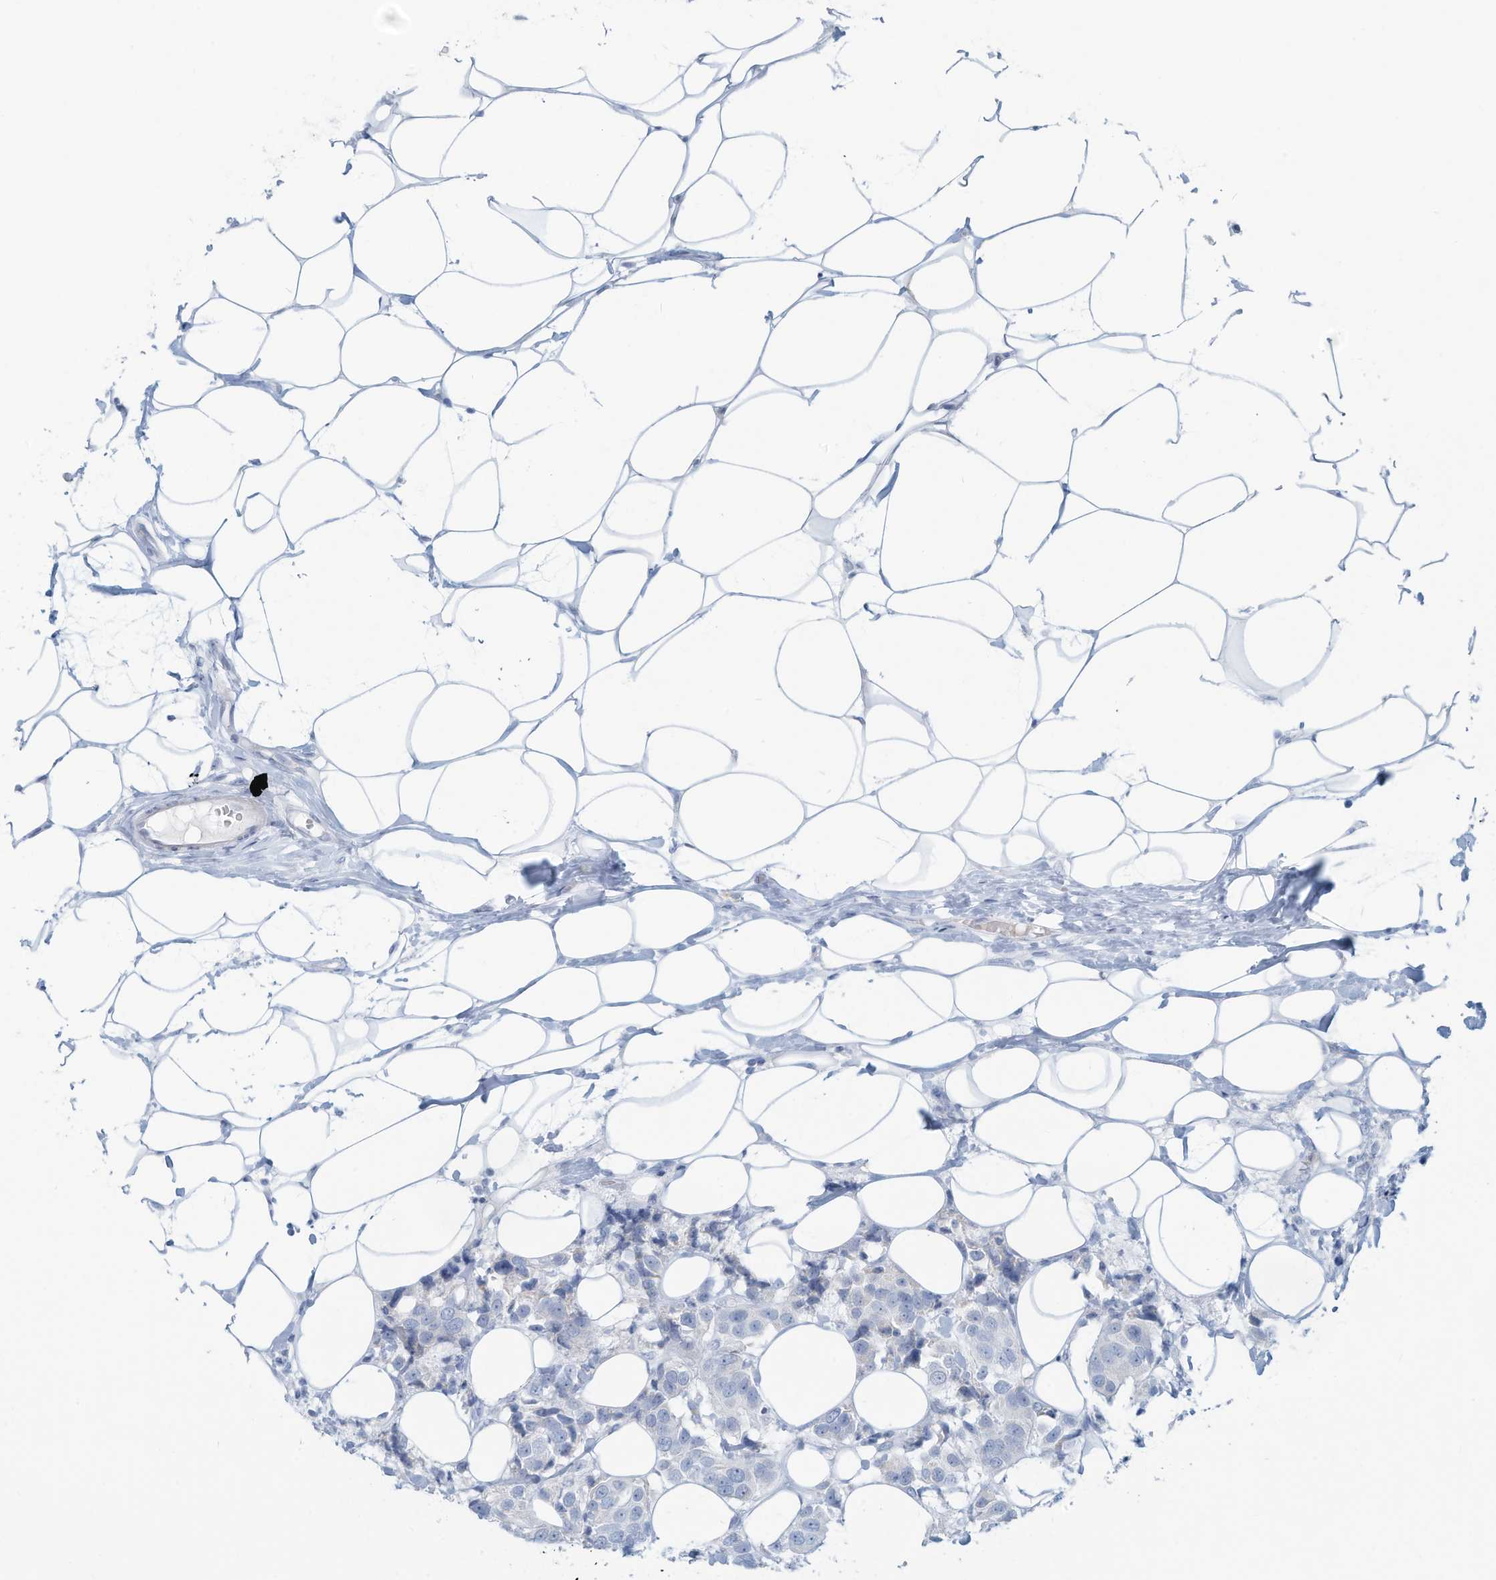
{"staining": {"intensity": "negative", "quantity": "none", "location": "none"}, "tissue": "breast cancer", "cell_type": "Tumor cells", "image_type": "cancer", "snomed": [{"axis": "morphology", "description": "Normal tissue, NOS"}, {"axis": "morphology", "description": "Duct carcinoma"}, {"axis": "topography", "description": "Breast"}], "caption": "A high-resolution image shows IHC staining of breast infiltrating ductal carcinoma, which demonstrates no significant expression in tumor cells.", "gene": "ERI2", "patient": {"sex": "female", "age": 39}}